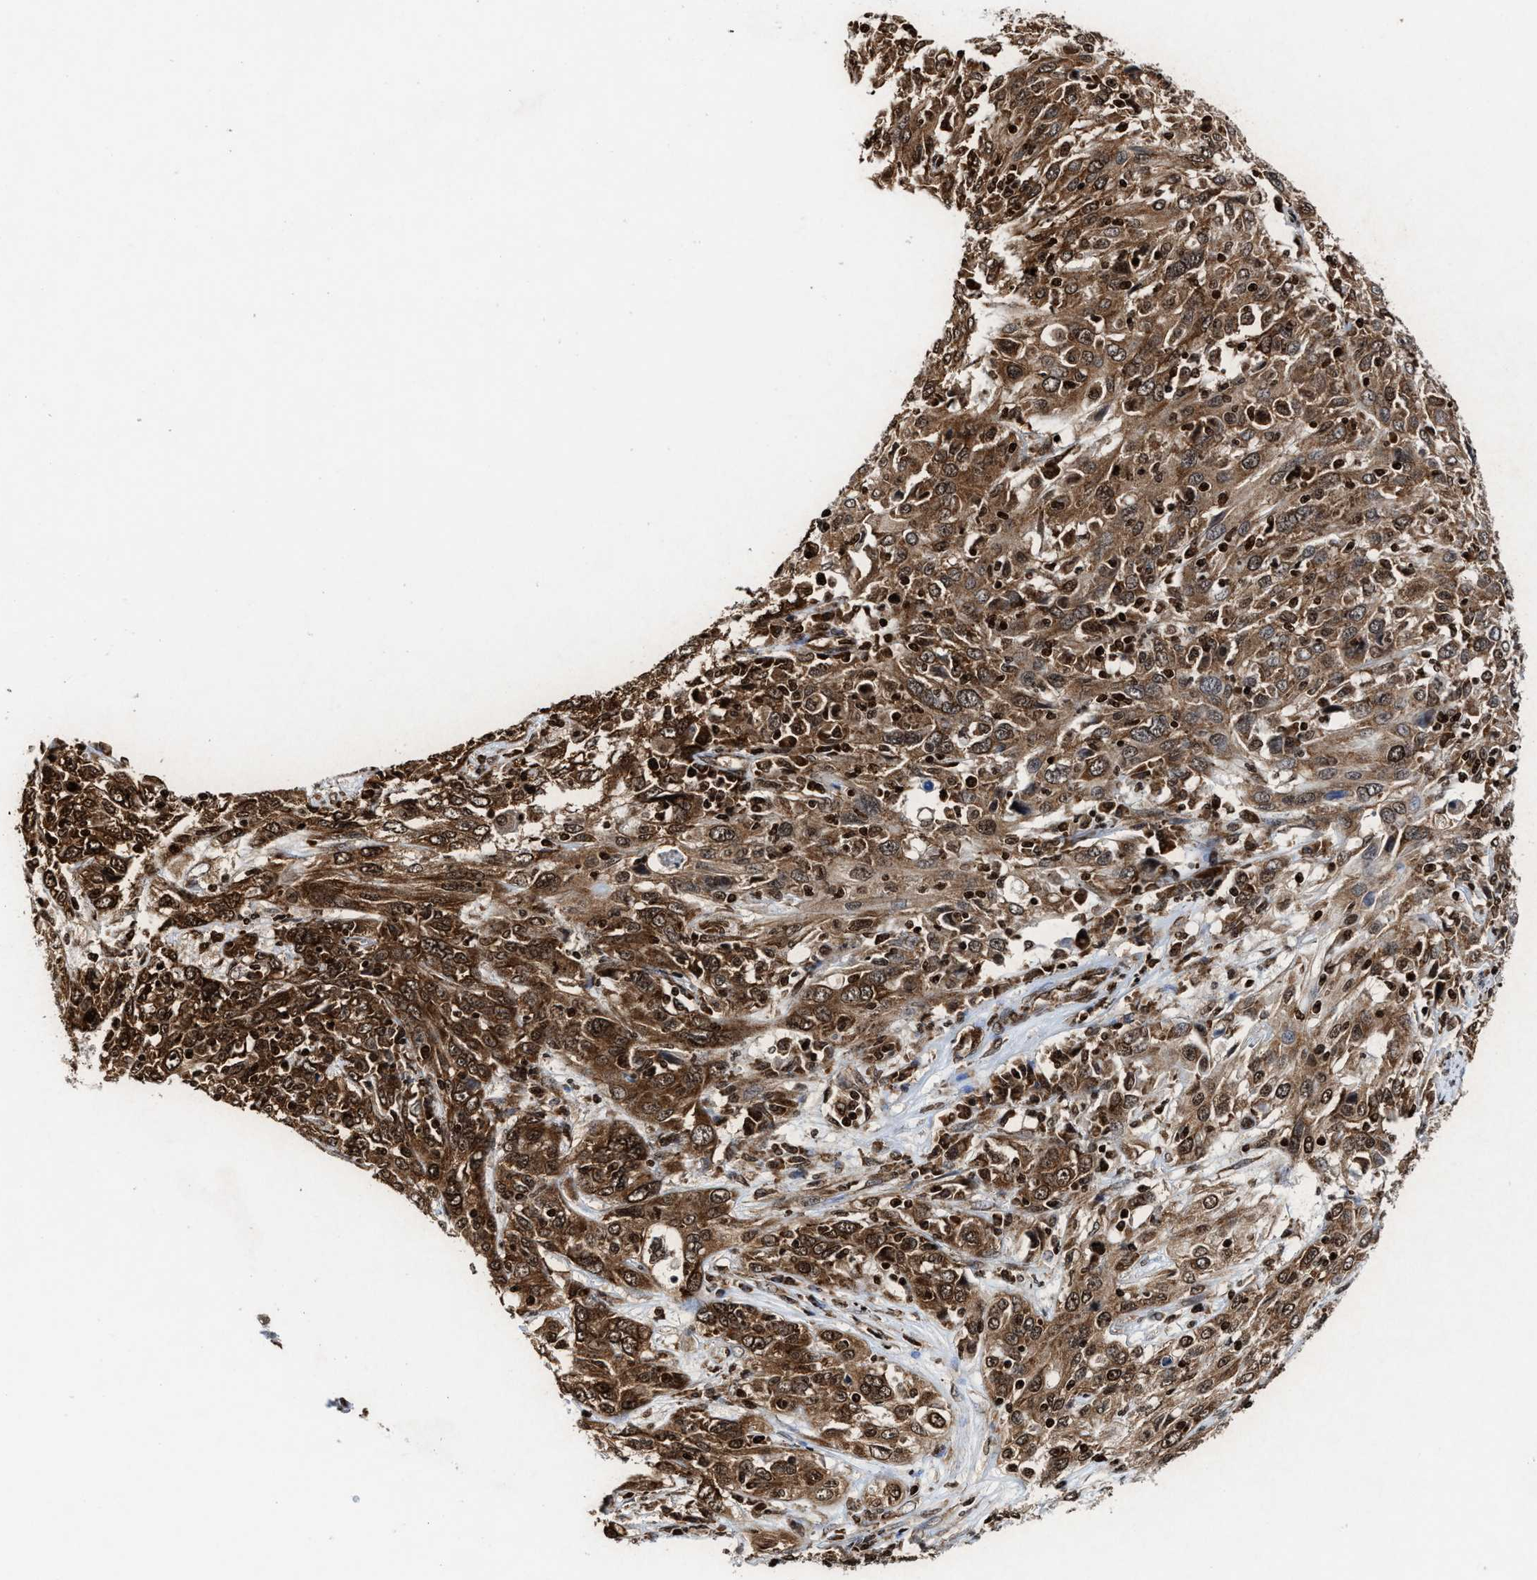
{"staining": {"intensity": "strong", "quantity": ">75%", "location": "cytoplasmic/membranous,nuclear"}, "tissue": "cervical cancer", "cell_type": "Tumor cells", "image_type": "cancer", "snomed": [{"axis": "morphology", "description": "Squamous cell carcinoma, NOS"}, {"axis": "topography", "description": "Cervix"}], "caption": "This is a histology image of IHC staining of cervical cancer, which shows strong staining in the cytoplasmic/membranous and nuclear of tumor cells.", "gene": "ALYREF", "patient": {"sex": "female", "age": 46}}